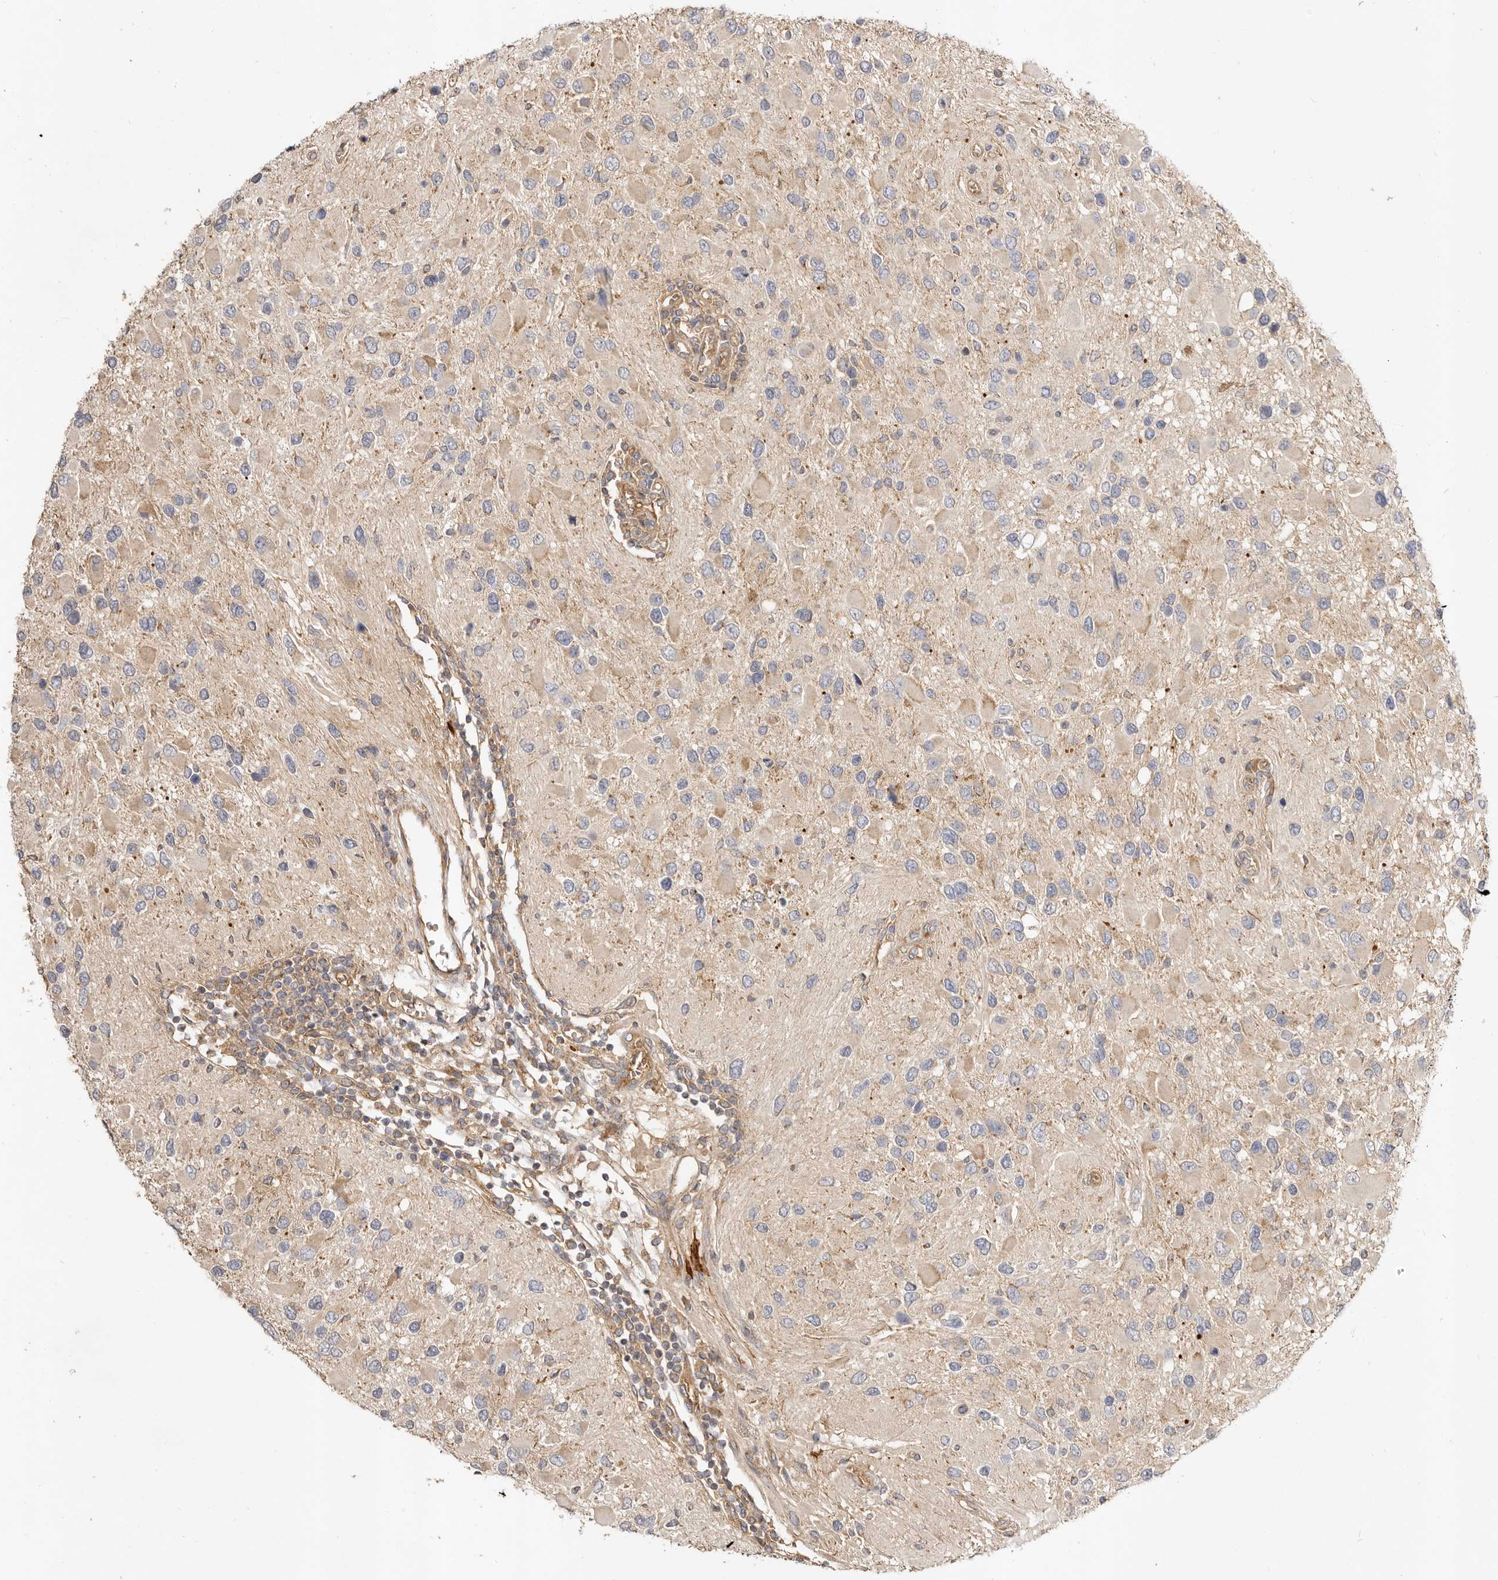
{"staining": {"intensity": "negative", "quantity": "none", "location": "none"}, "tissue": "glioma", "cell_type": "Tumor cells", "image_type": "cancer", "snomed": [{"axis": "morphology", "description": "Glioma, malignant, High grade"}, {"axis": "topography", "description": "Brain"}], "caption": "An image of malignant glioma (high-grade) stained for a protein exhibits no brown staining in tumor cells.", "gene": "ADAMTS9", "patient": {"sex": "male", "age": 53}}